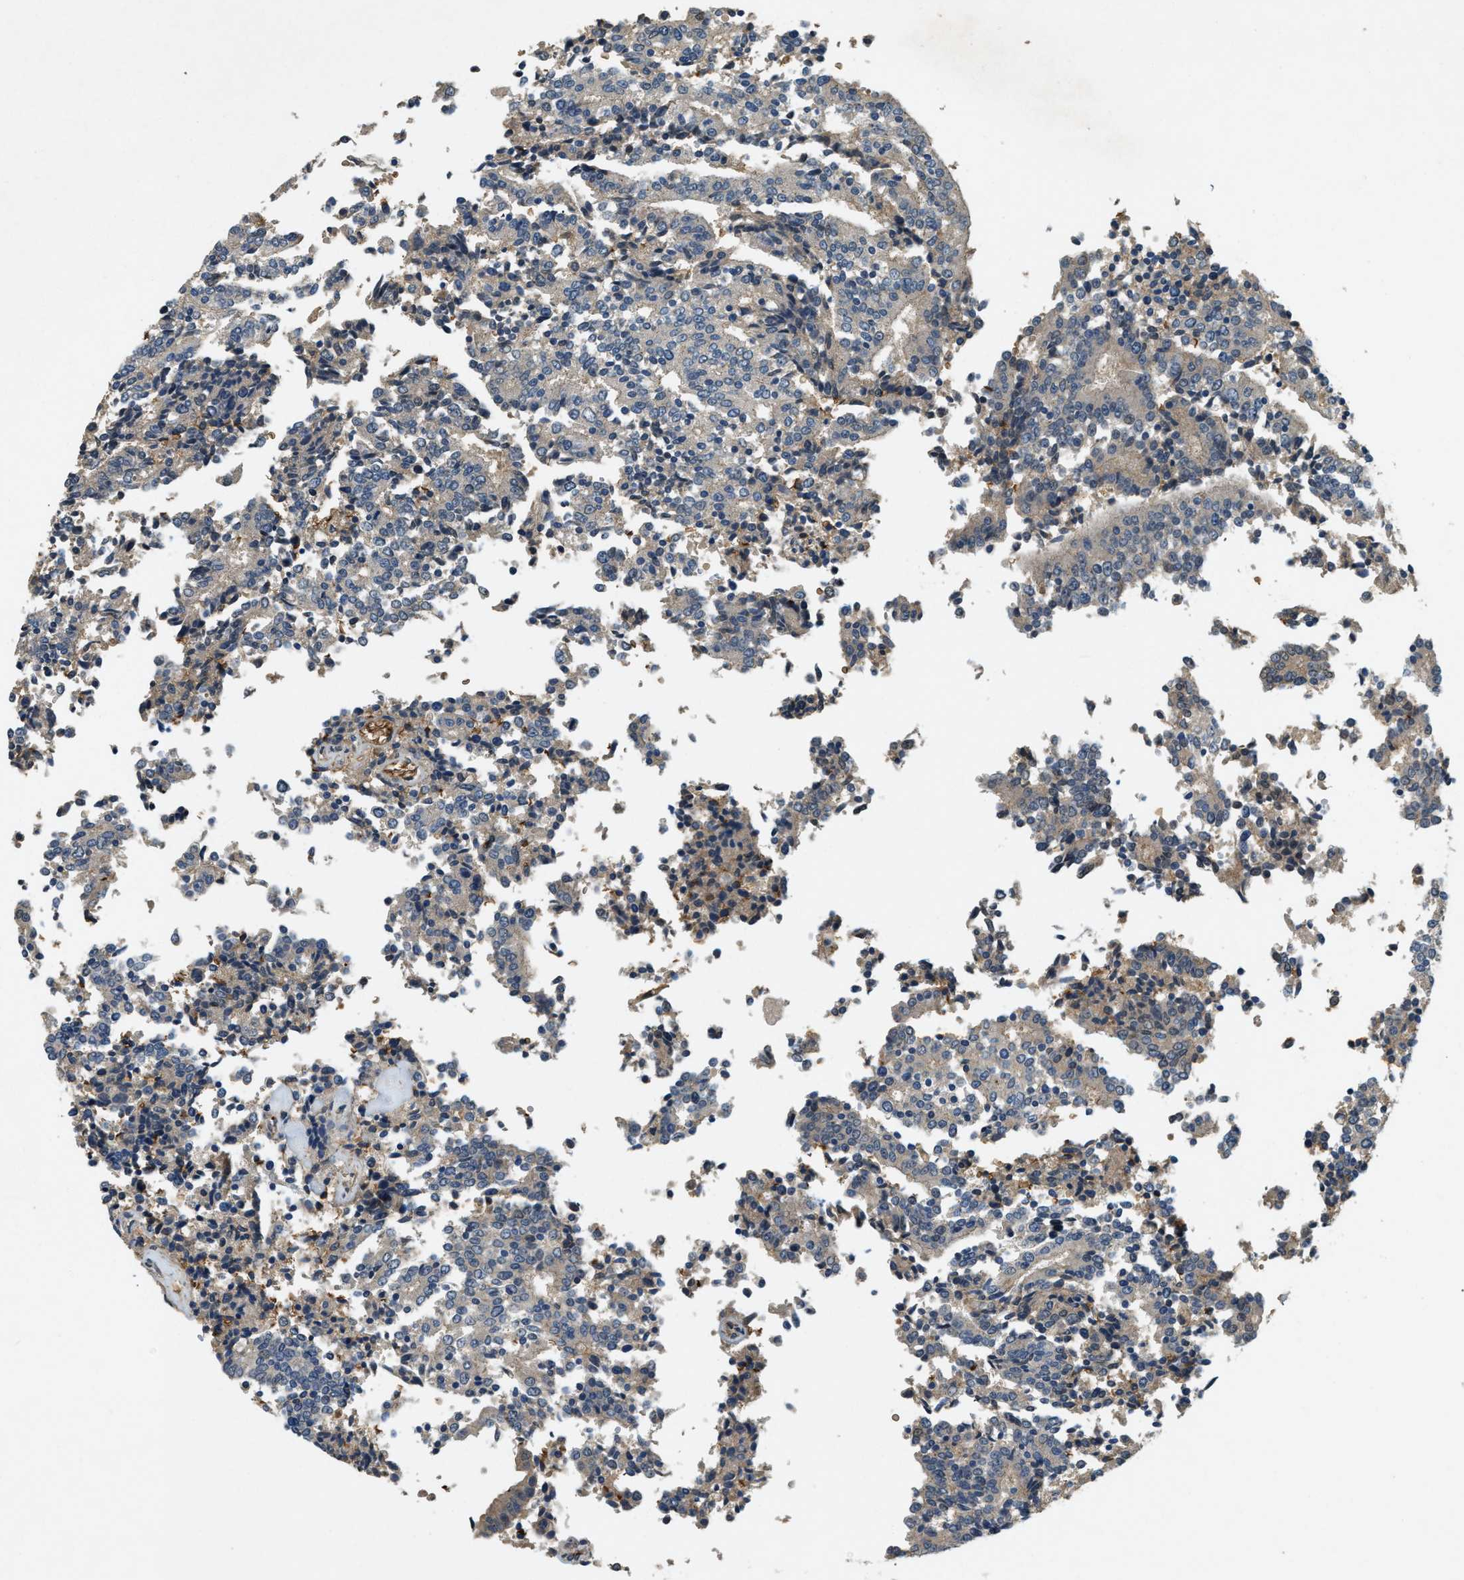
{"staining": {"intensity": "weak", "quantity": "<25%", "location": "cytoplasmic/membranous"}, "tissue": "prostate cancer", "cell_type": "Tumor cells", "image_type": "cancer", "snomed": [{"axis": "morphology", "description": "Normal tissue, NOS"}, {"axis": "morphology", "description": "Adenocarcinoma, High grade"}, {"axis": "topography", "description": "Prostate"}, {"axis": "topography", "description": "Seminal veicle"}], "caption": "This is a image of immunohistochemistry (IHC) staining of prostate cancer (adenocarcinoma (high-grade)), which shows no staining in tumor cells.", "gene": "CFLAR", "patient": {"sex": "male", "age": 55}}